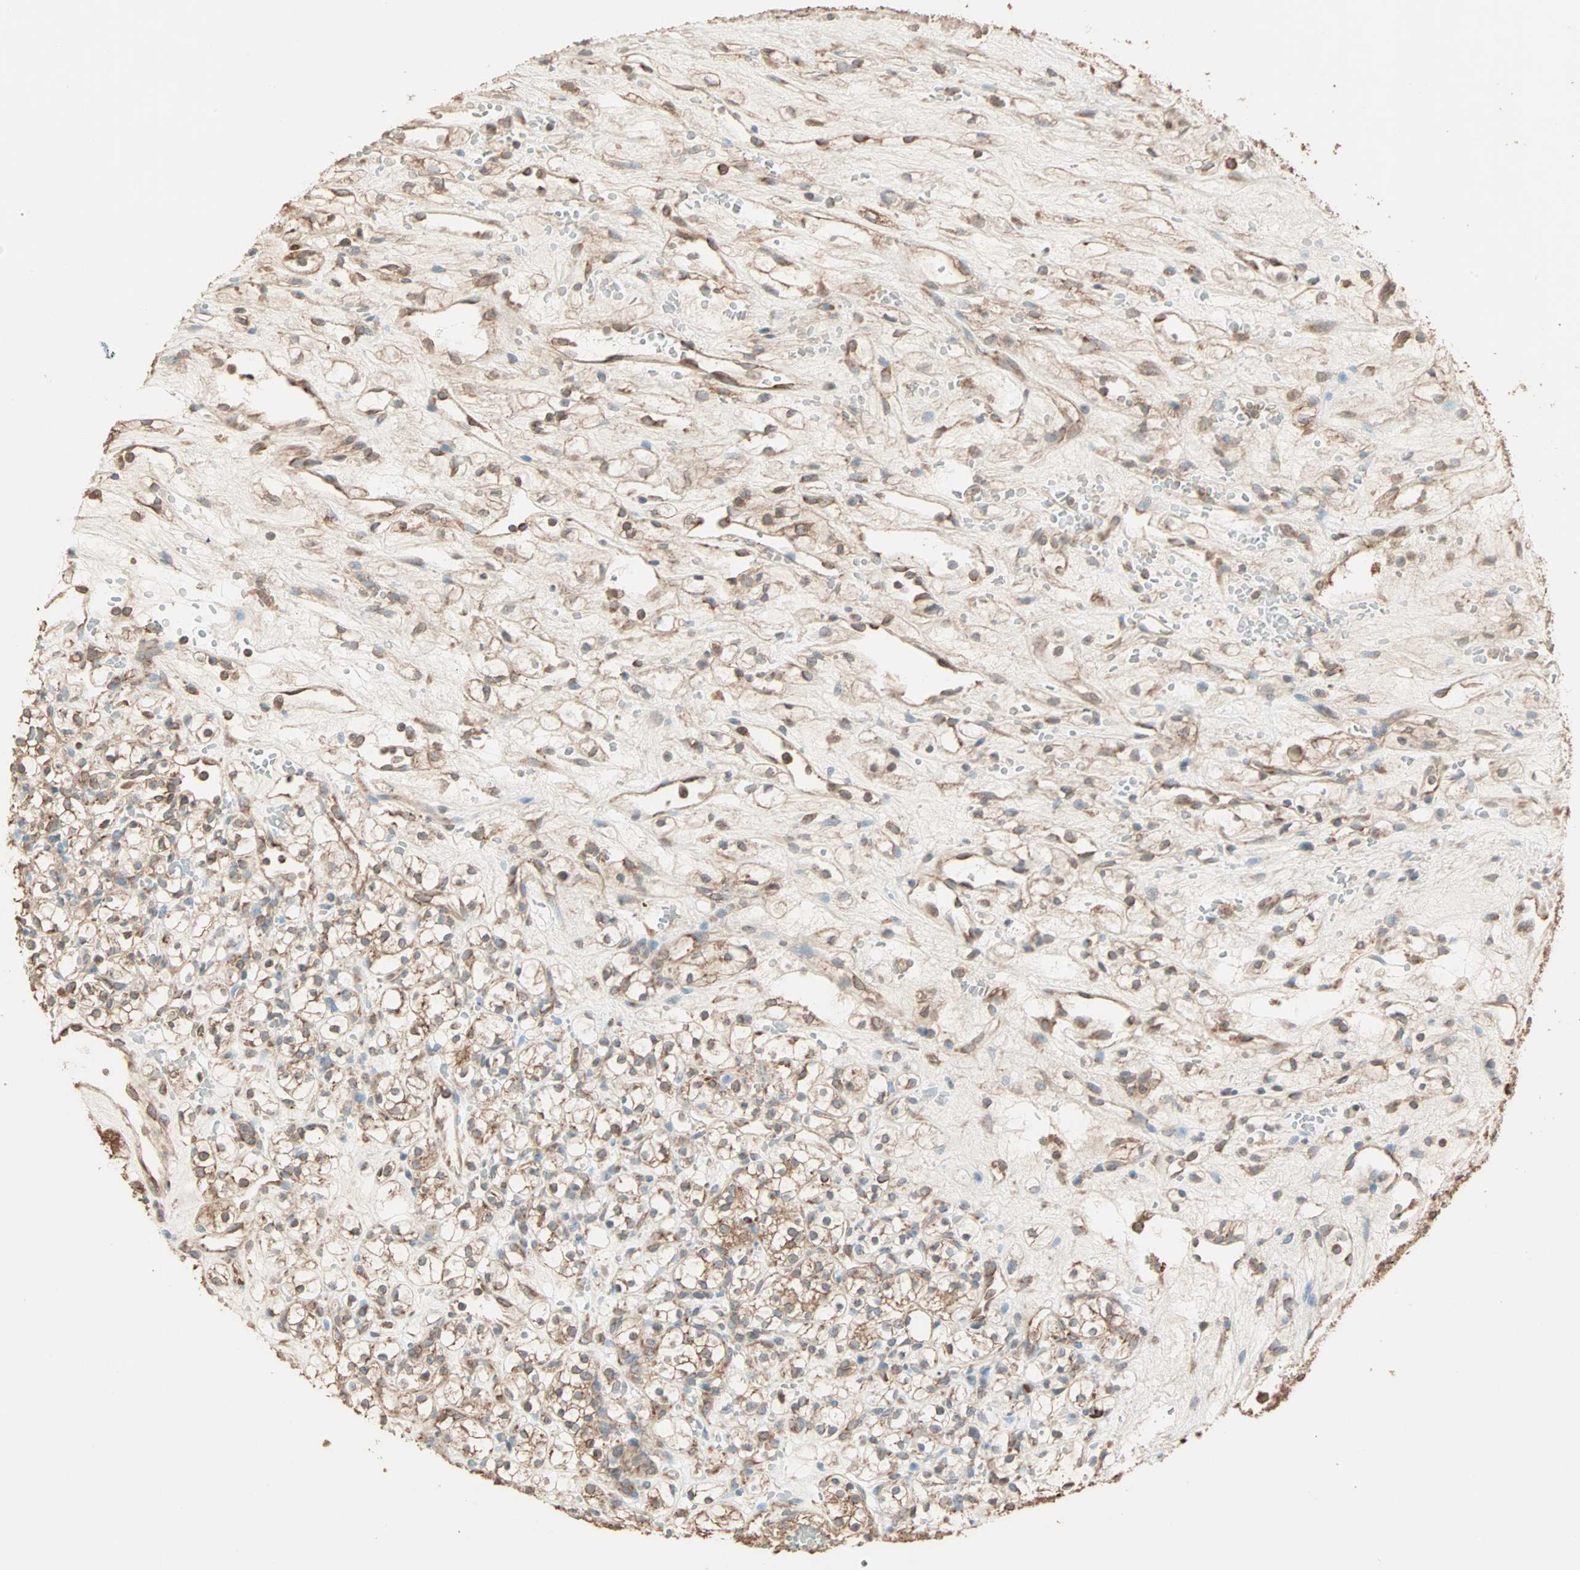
{"staining": {"intensity": "moderate", "quantity": ">75%", "location": "cytoplasmic/membranous"}, "tissue": "renal cancer", "cell_type": "Tumor cells", "image_type": "cancer", "snomed": [{"axis": "morphology", "description": "Adenocarcinoma, NOS"}, {"axis": "topography", "description": "Kidney"}], "caption": "Protein analysis of renal adenocarcinoma tissue shows moderate cytoplasmic/membranous expression in about >75% of tumor cells.", "gene": "EIF4G2", "patient": {"sex": "female", "age": 60}}